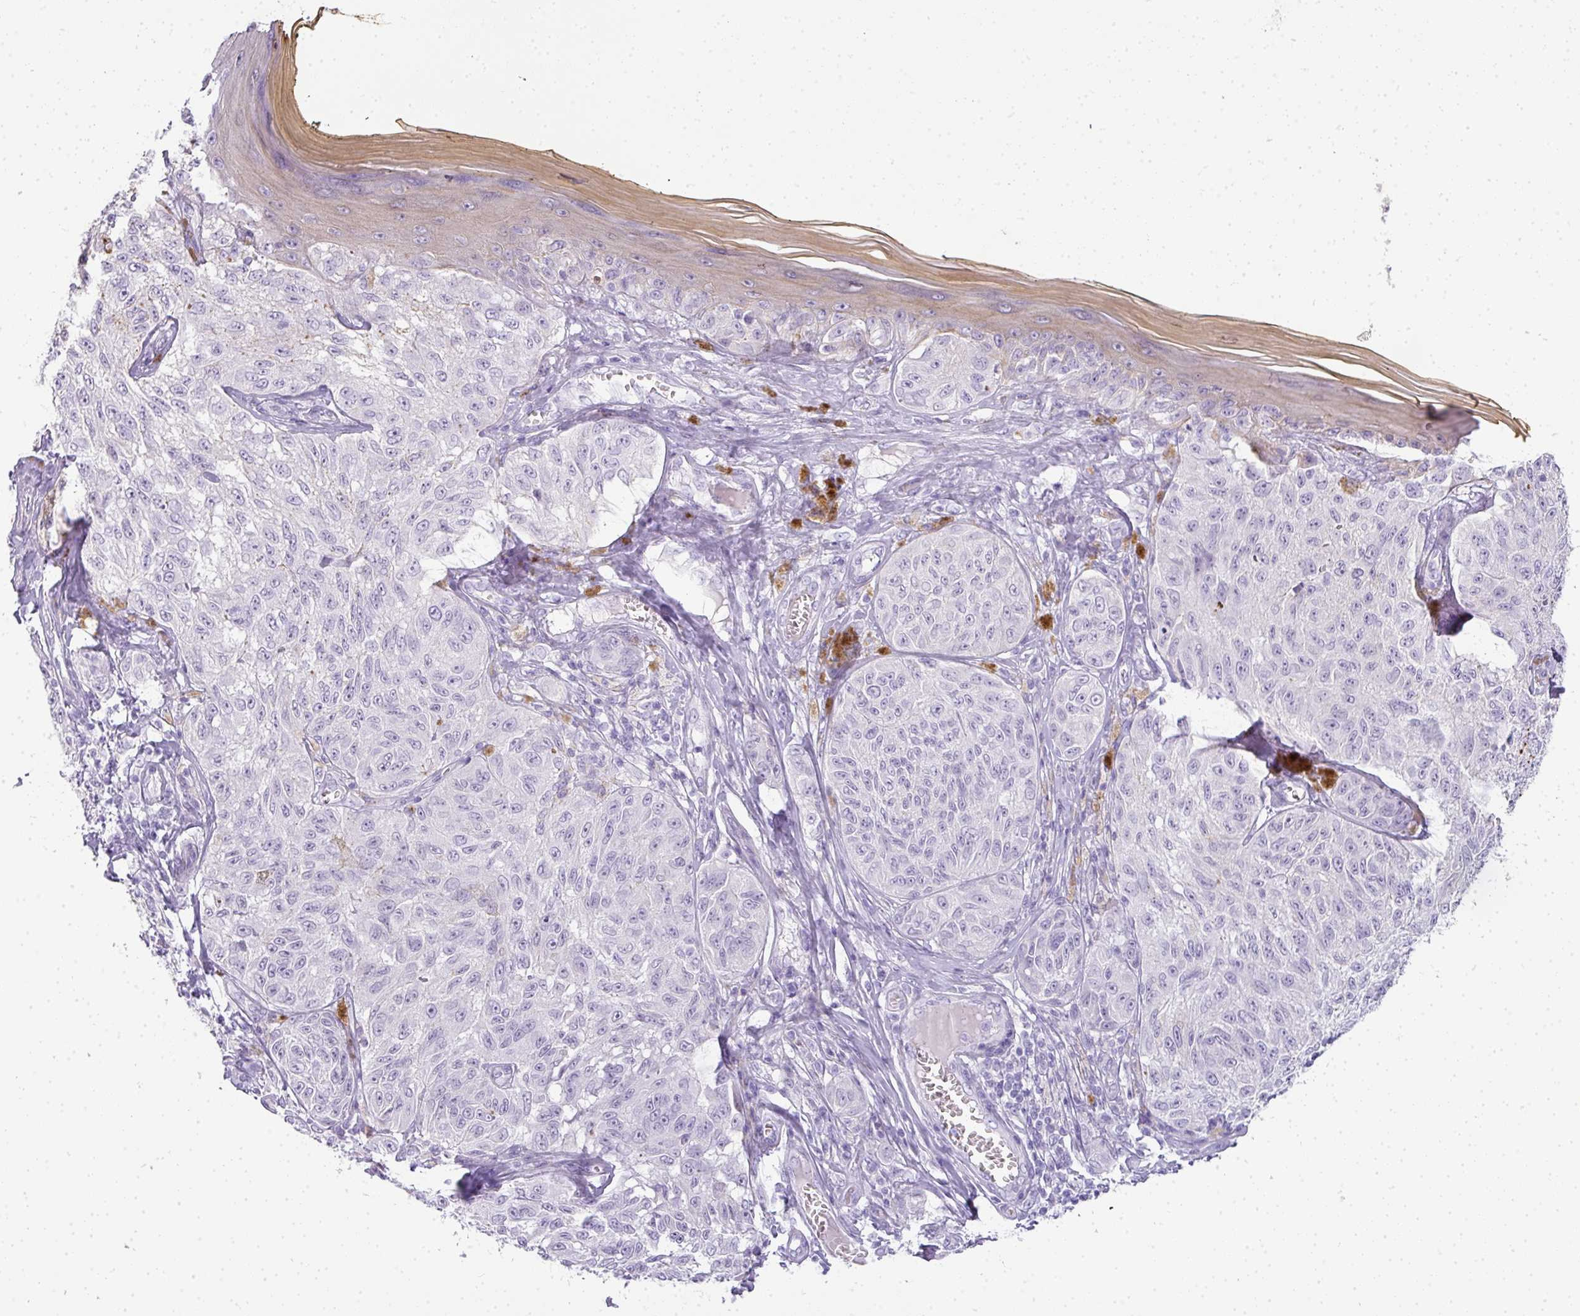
{"staining": {"intensity": "negative", "quantity": "none", "location": "none"}, "tissue": "melanoma", "cell_type": "Tumor cells", "image_type": "cancer", "snomed": [{"axis": "morphology", "description": "Malignant melanoma, NOS"}, {"axis": "topography", "description": "Skin"}], "caption": "Immunohistochemical staining of malignant melanoma shows no significant positivity in tumor cells.", "gene": "RBMY1F", "patient": {"sex": "male", "age": 68}}